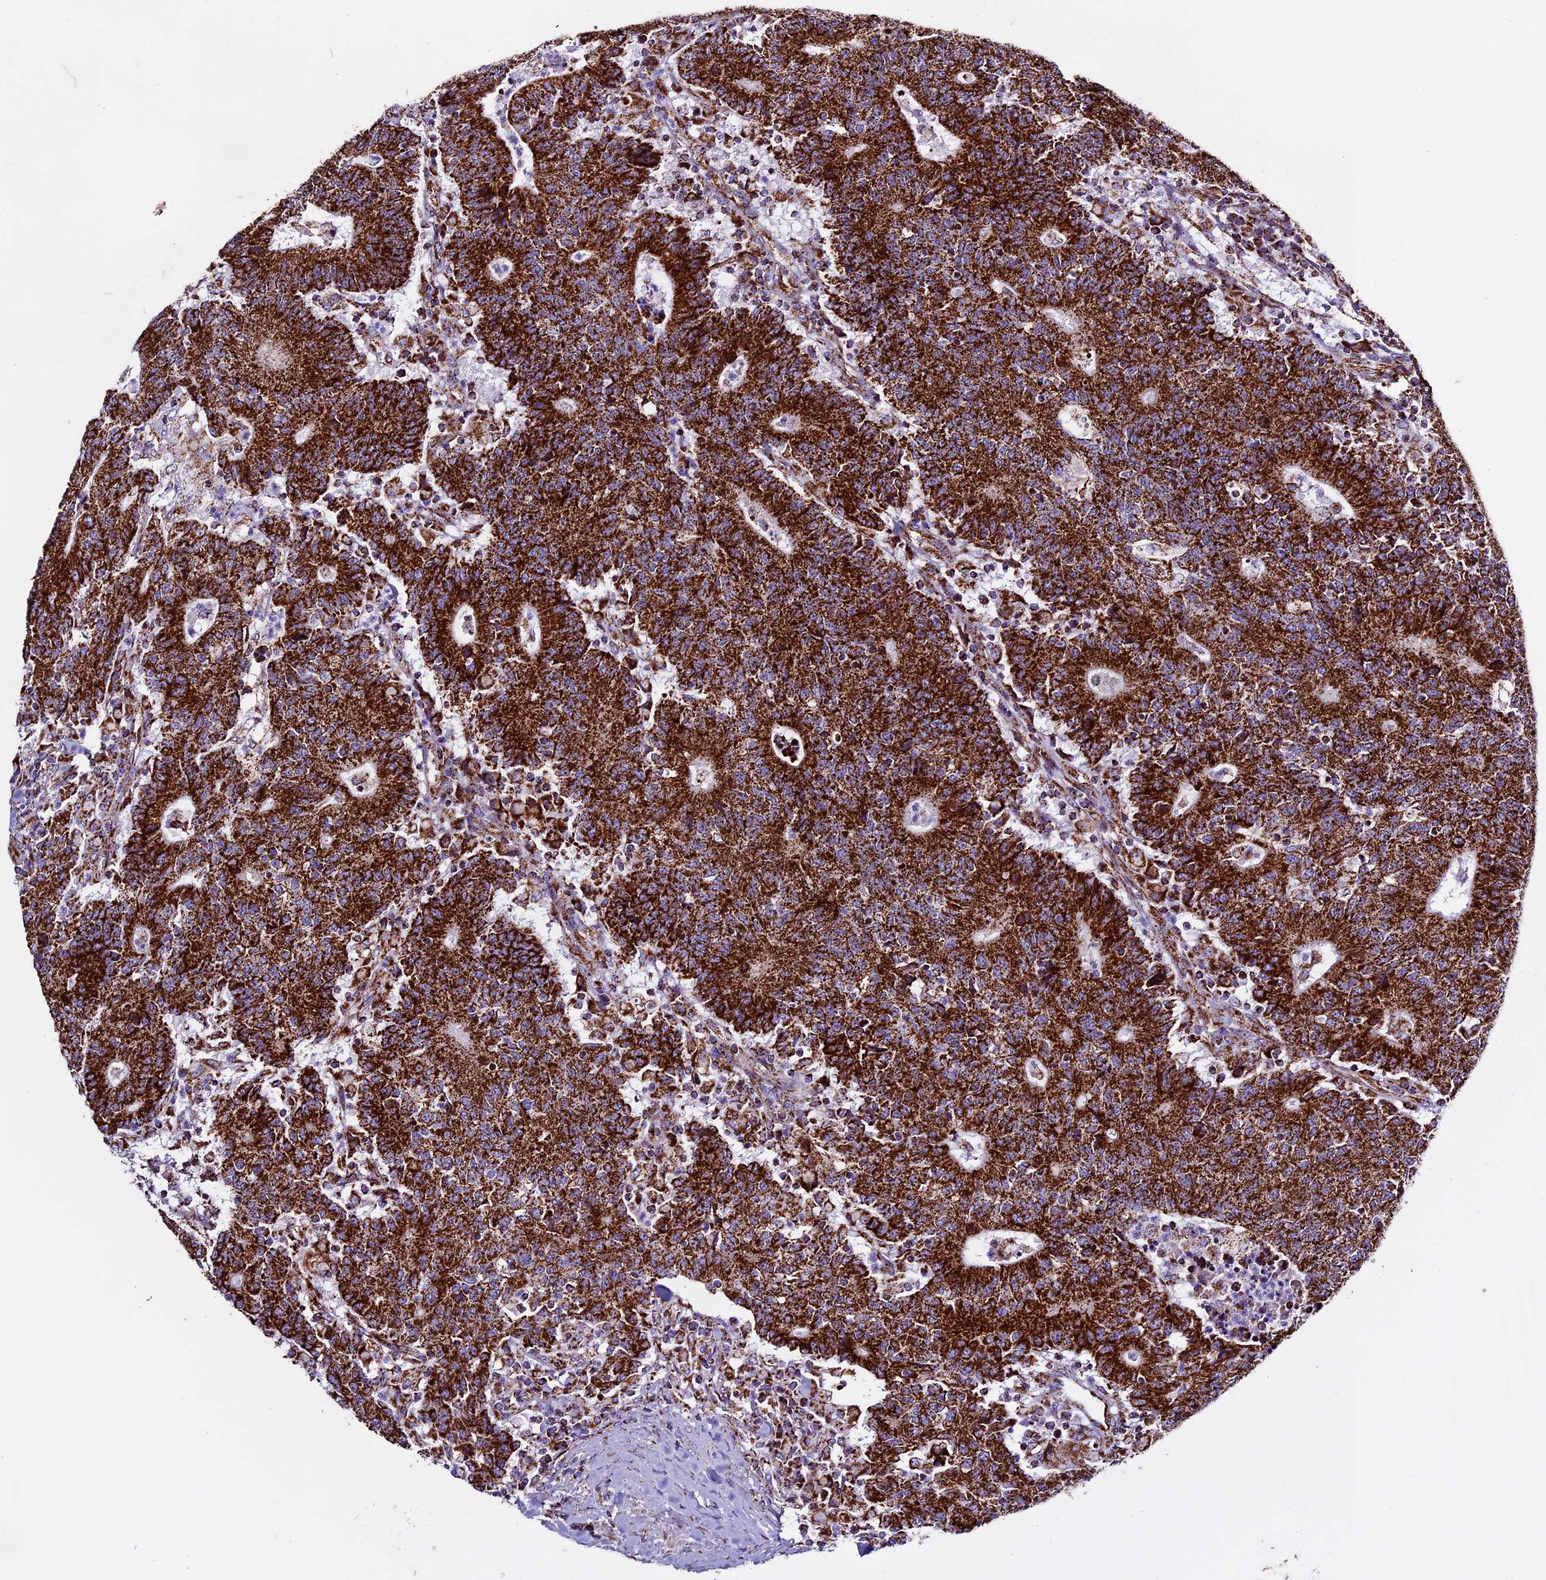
{"staining": {"intensity": "strong", "quantity": ">75%", "location": "cytoplasmic/membranous"}, "tissue": "colorectal cancer", "cell_type": "Tumor cells", "image_type": "cancer", "snomed": [{"axis": "morphology", "description": "Adenocarcinoma, NOS"}, {"axis": "topography", "description": "Colon"}], "caption": "Approximately >75% of tumor cells in colorectal cancer (adenocarcinoma) demonstrate strong cytoplasmic/membranous protein staining as visualized by brown immunohistochemical staining.", "gene": "CX3CL1", "patient": {"sex": "female", "age": 75}}